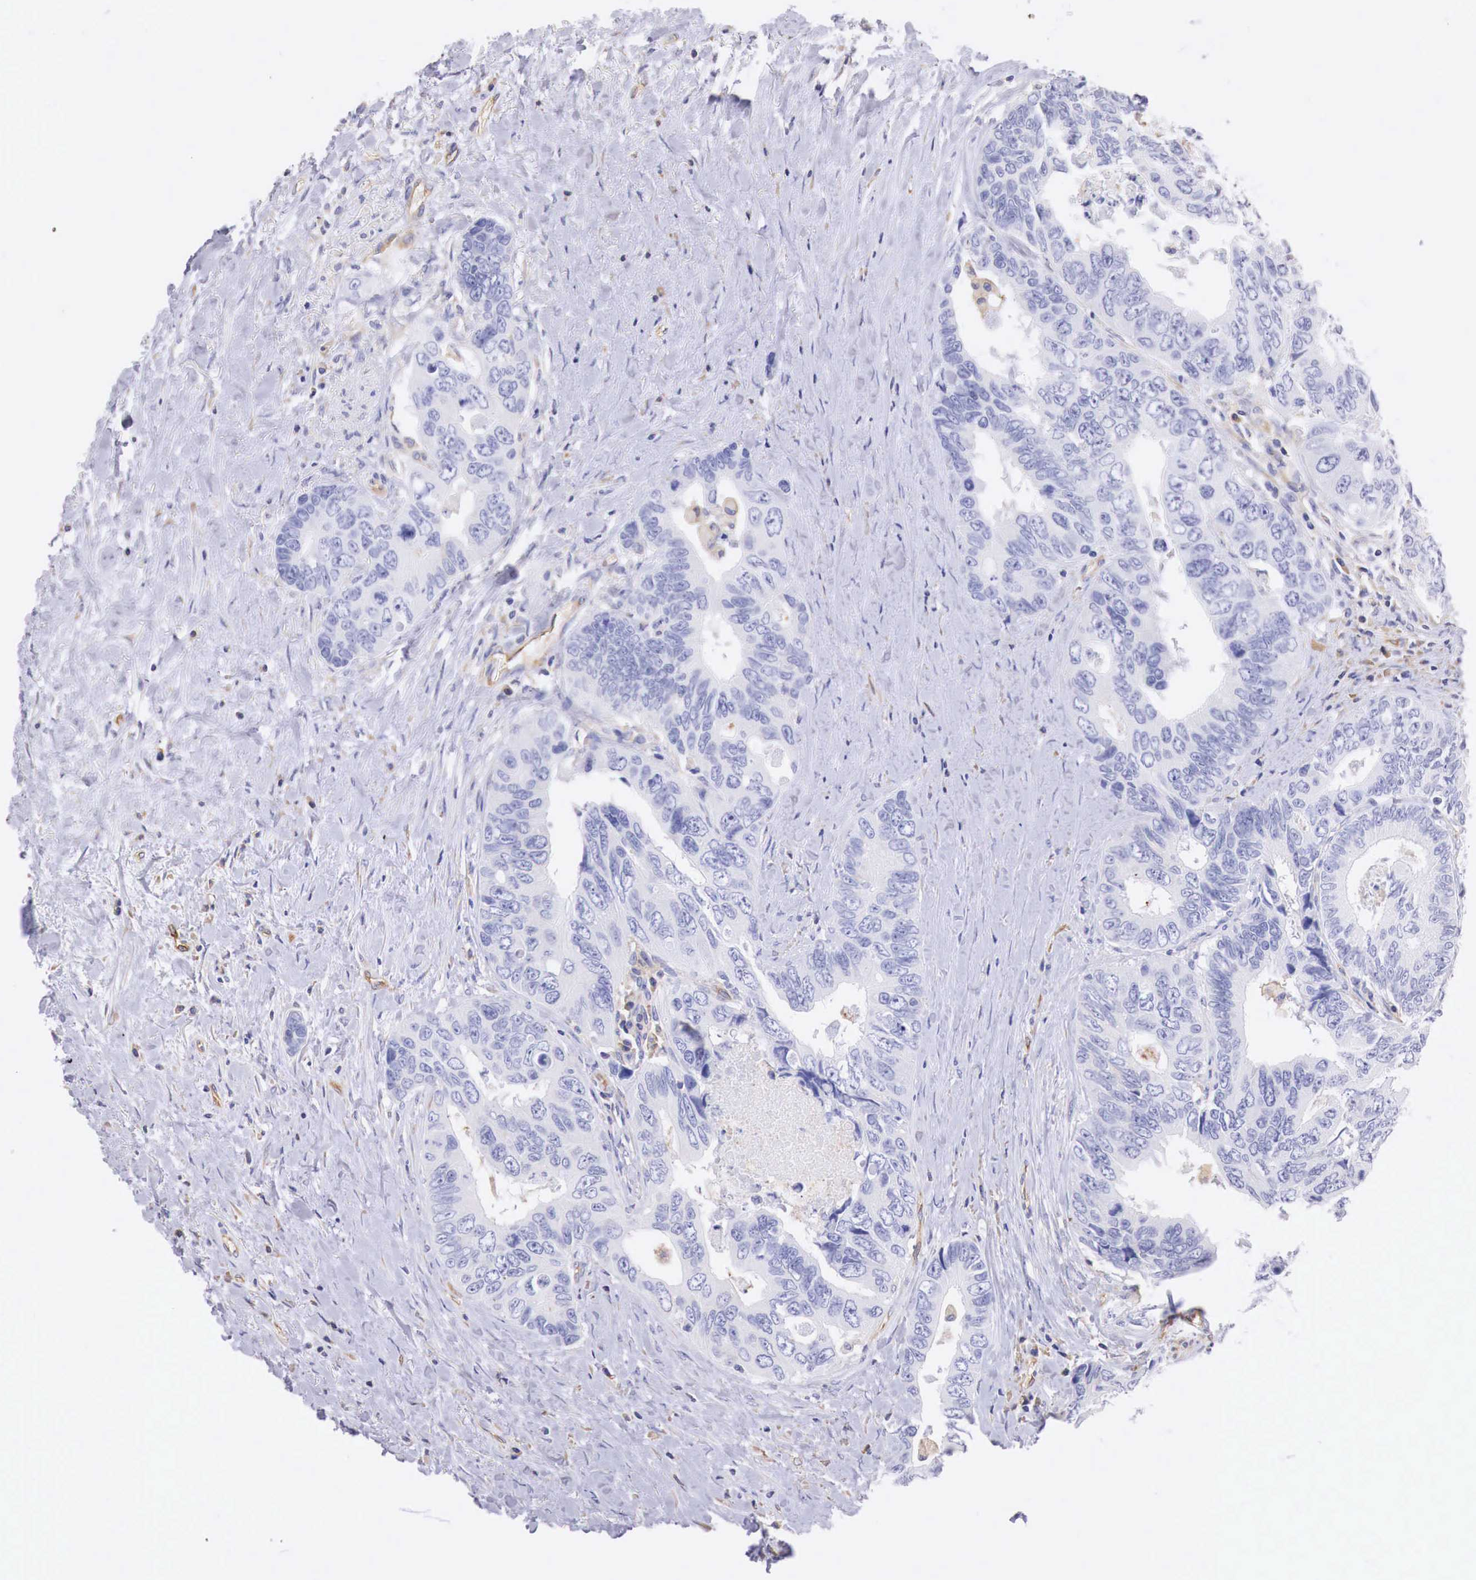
{"staining": {"intensity": "negative", "quantity": "none", "location": "none"}, "tissue": "colorectal cancer", "cell_type": "Tumor cells", "image_type": "cancer", "snomed": [{"axis": "morphology", "description": "Adenocarcinoma, NOS"}, {"axis": "topography", "description": "Rectum"}], "caption": "Immunohistochemical staining of human colorectal cancer exhibits no significant positivity in tumor cells.", "gene": "RDX", "patient": {"sex": "female", "age": 67}}